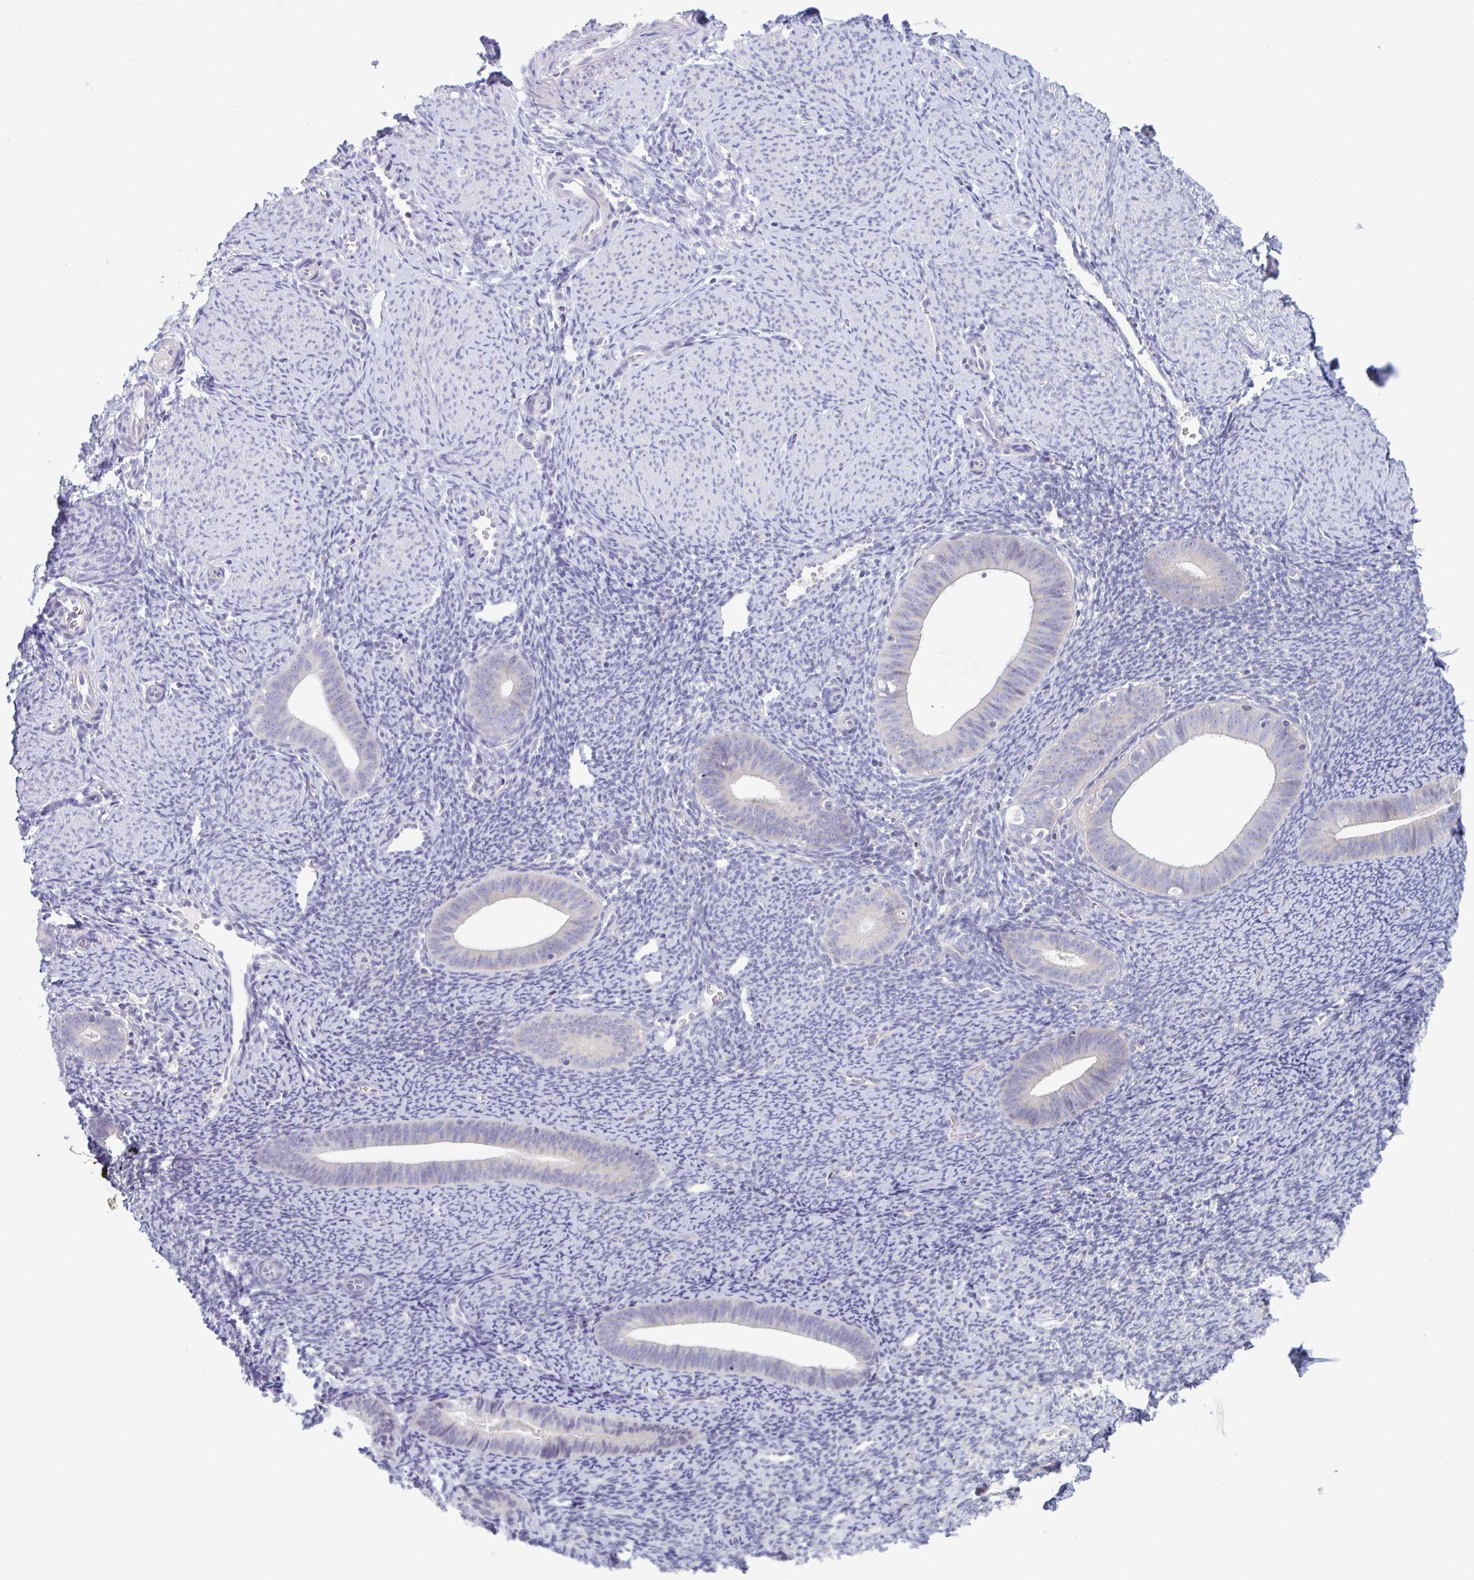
{"staining": {"intensity": "negative", "quantity": "none", "location": "none"}, "tissue": "endometrium", "cell_type": "Cells in endometrial stroma", "image_type": "normal", "snomed": [{"axis": "morphology", "description": "Normal tissue, NOS"}, {"axis": "topography", "description": "Endometrium"}], "caption": "Immunohistochemistry (IHC) histopathology image of normal endometrium stained for a protein (brown), which demonstrates no positivity in cells in endometrial stroma. The staining was performed using DAB to visualize the protein expression in brown, while the nuclei were stained in blue with hematoxylin (Magnification: 20x).", "gene": "NAA30", "patient": {"sex": "female", "age": 39}}